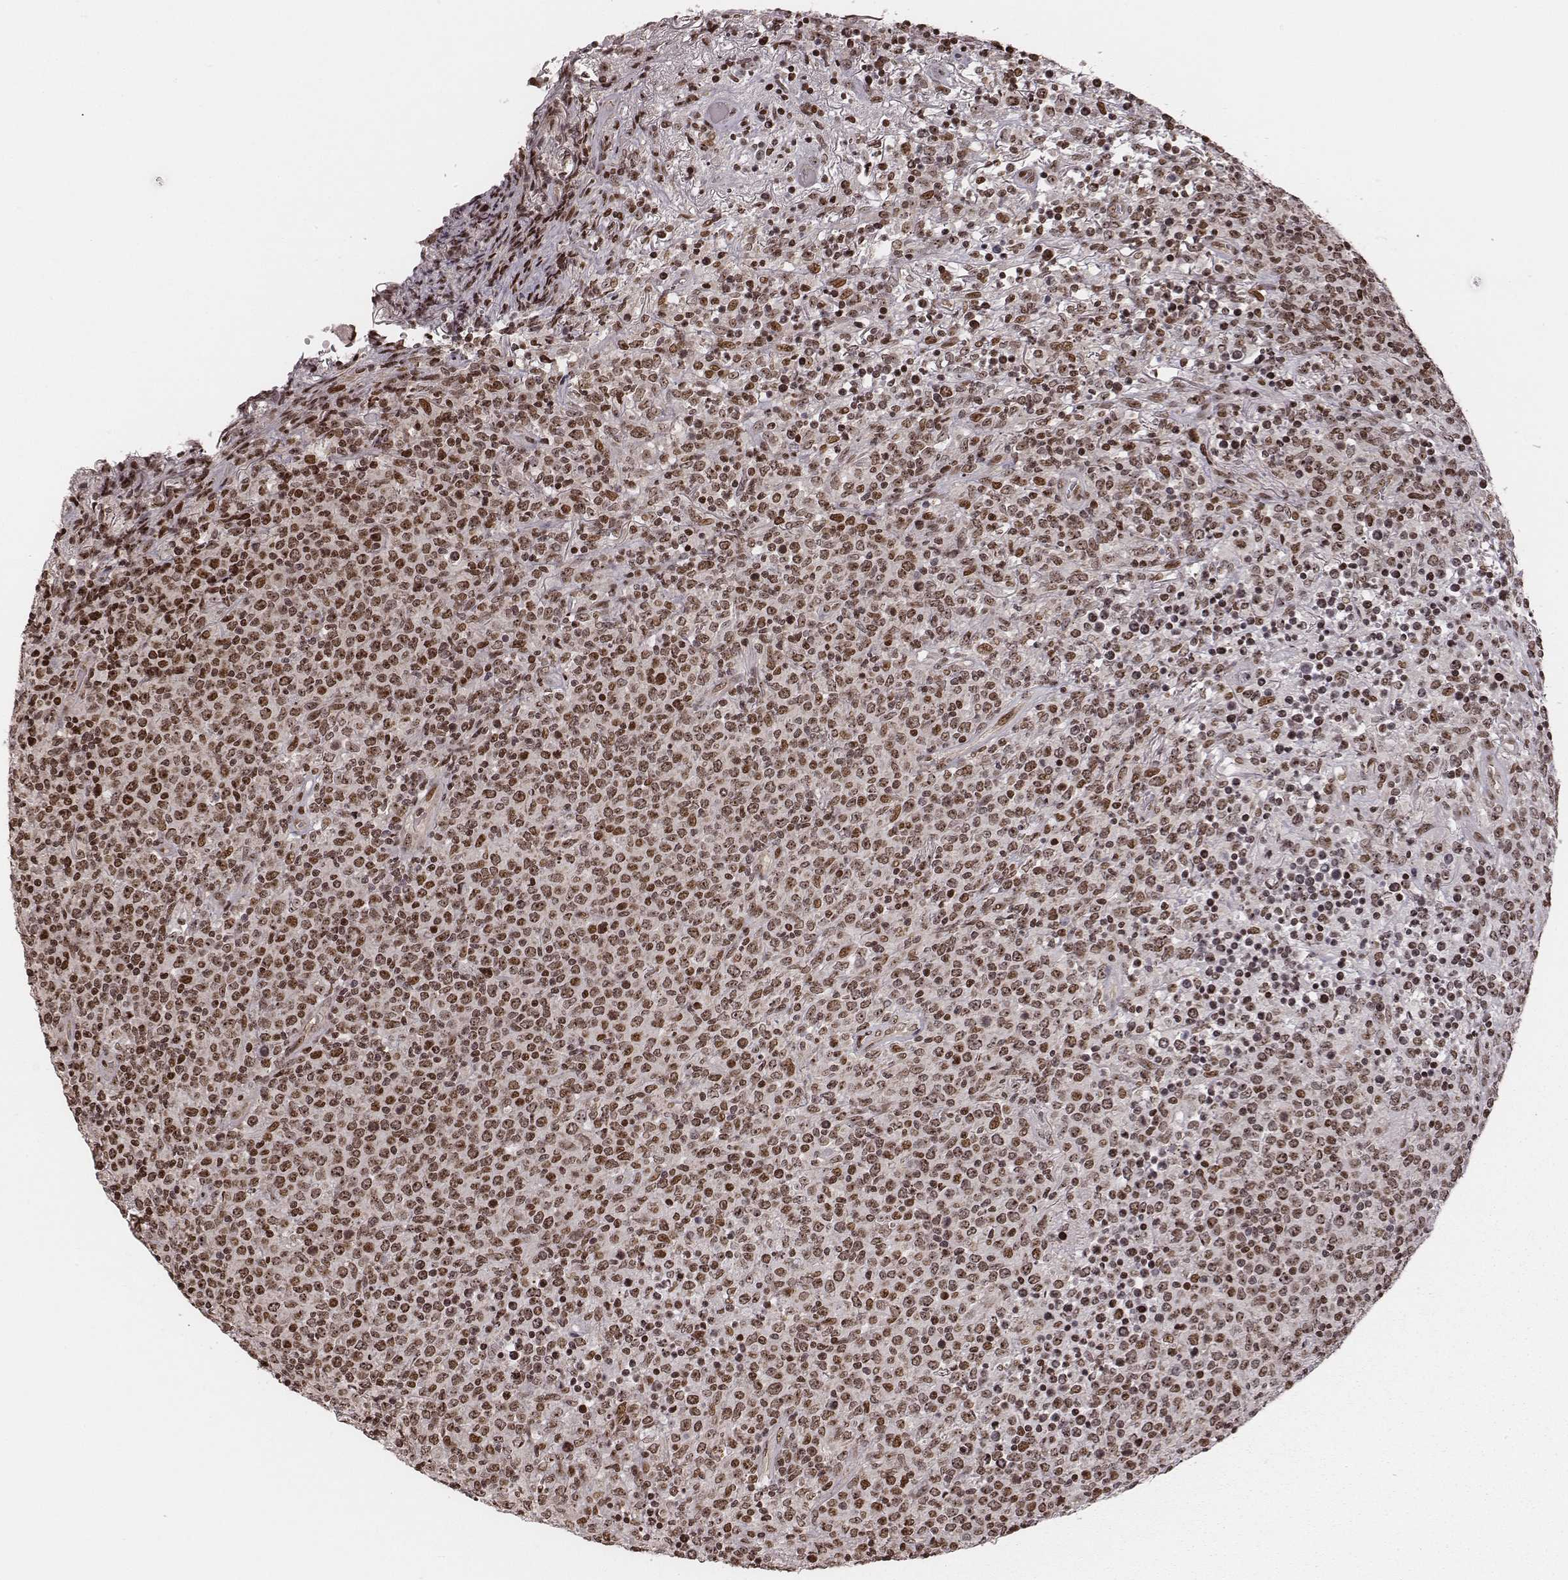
{"staining": {"intensity": "moderate", "quantity": "25%-75%", "location": "nuclear"}, "tissue": "lymphoma", "cell_type": "Tumor cells", "image_type": "cancer", "snomed": [{"axis": "morphology", "description": "Malignant lymphoma, non-Hodgkin's type, High grade"}, {"axis": "topography", "description": "Lung"}], "caption": "Protein expression analysis of human lymphoma reveals moderate nuclear staining in about 25%-75% of tumor cells.", "gene": "VRK3", "patient": {"sex": "male", "age": 79}}